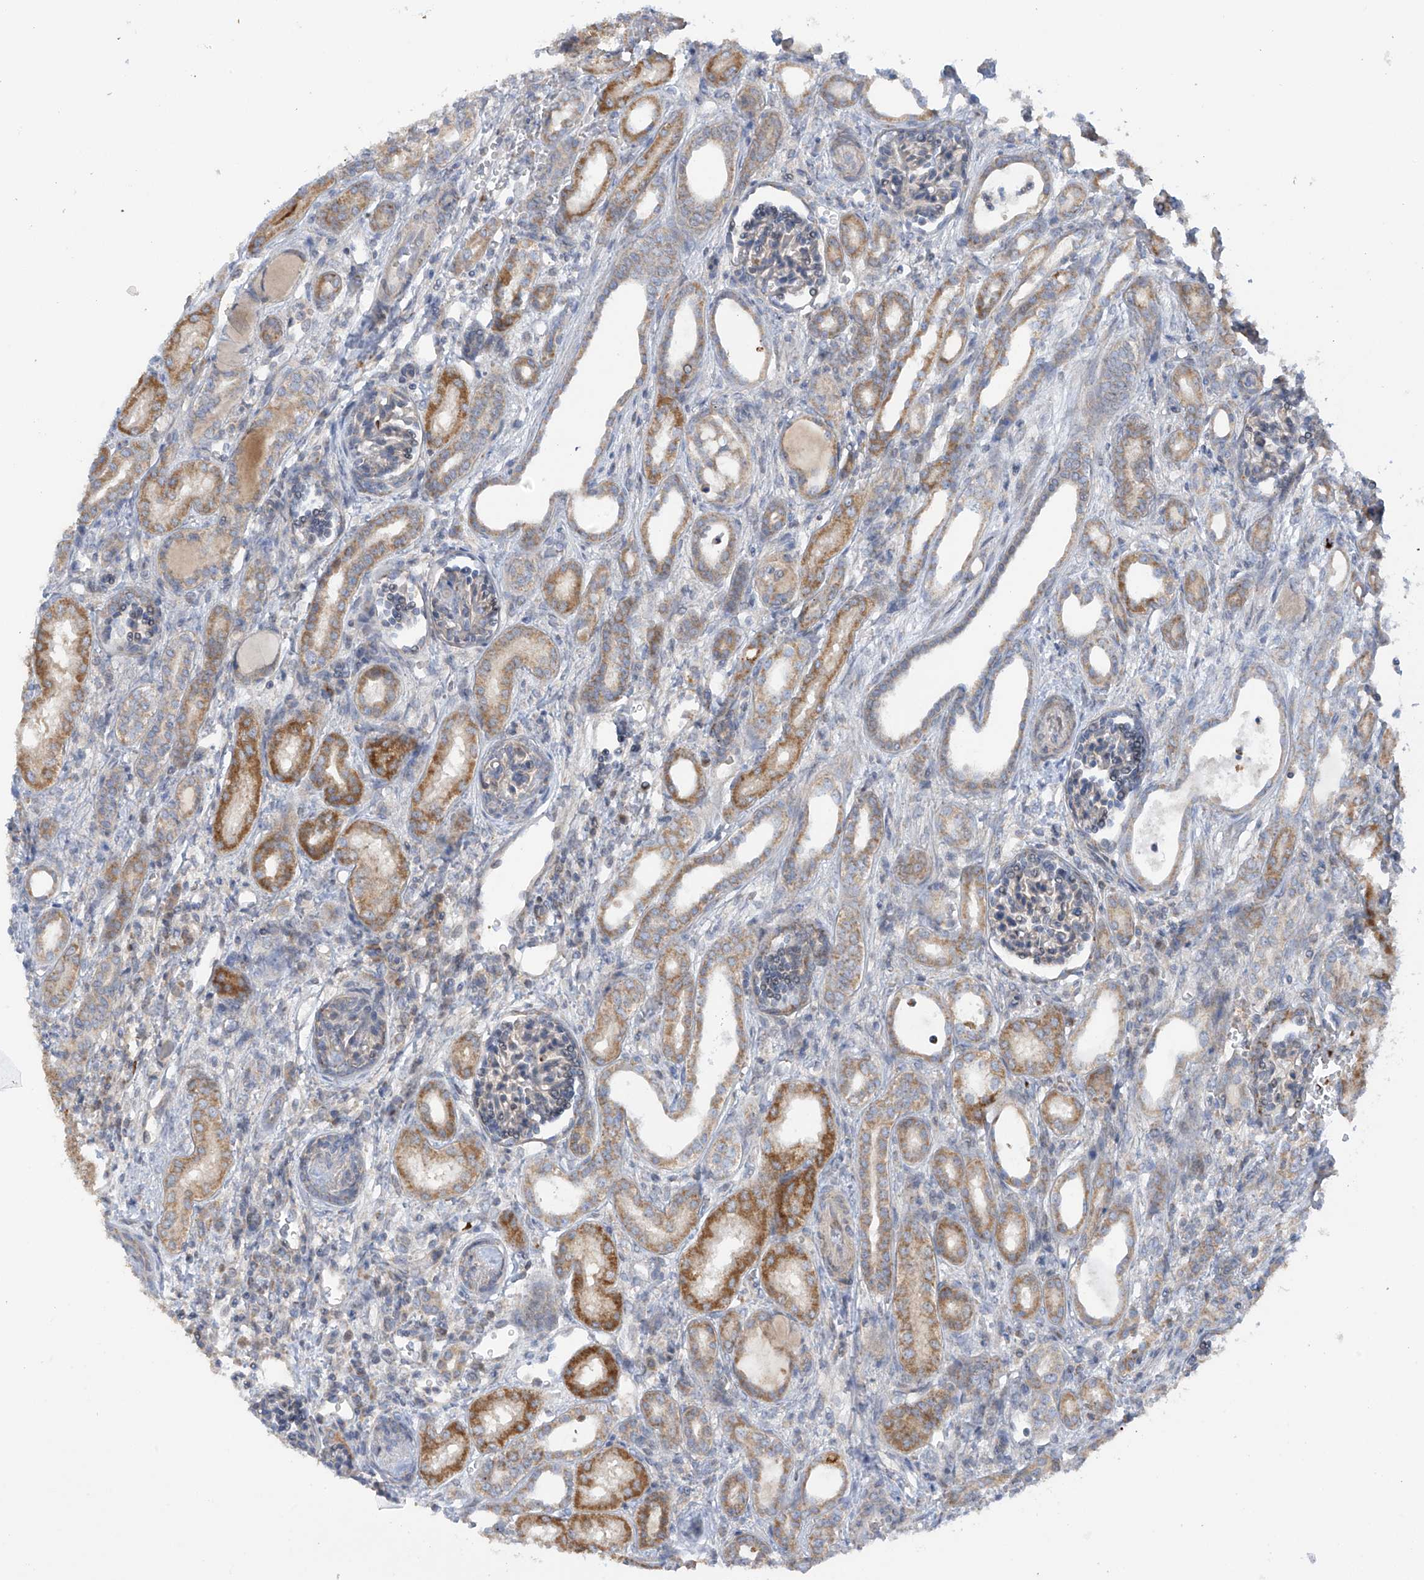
{"staining": {"intensity": "negative", "quantity": "none", "location": "none"}, "tissue": "kidney", "cell_type": "Cells in glomeruli", "image_type": "normal", "snomed": [{"axis": "morphology", "description": "Normal tissue, NOS"}, {"axis": "morphology", "description": "Neoplasm, malignant, NOS"}, {"axis": "topography", "description": "Kidney"}], "caption": "This is a image of IHC staining of normal kidney, which shows no expression in cells in glomeruli. (IHC, brightfield microscopy, high magnification).", "gene": "METTL18", "patient": {"sex": "female", "age": 1}}